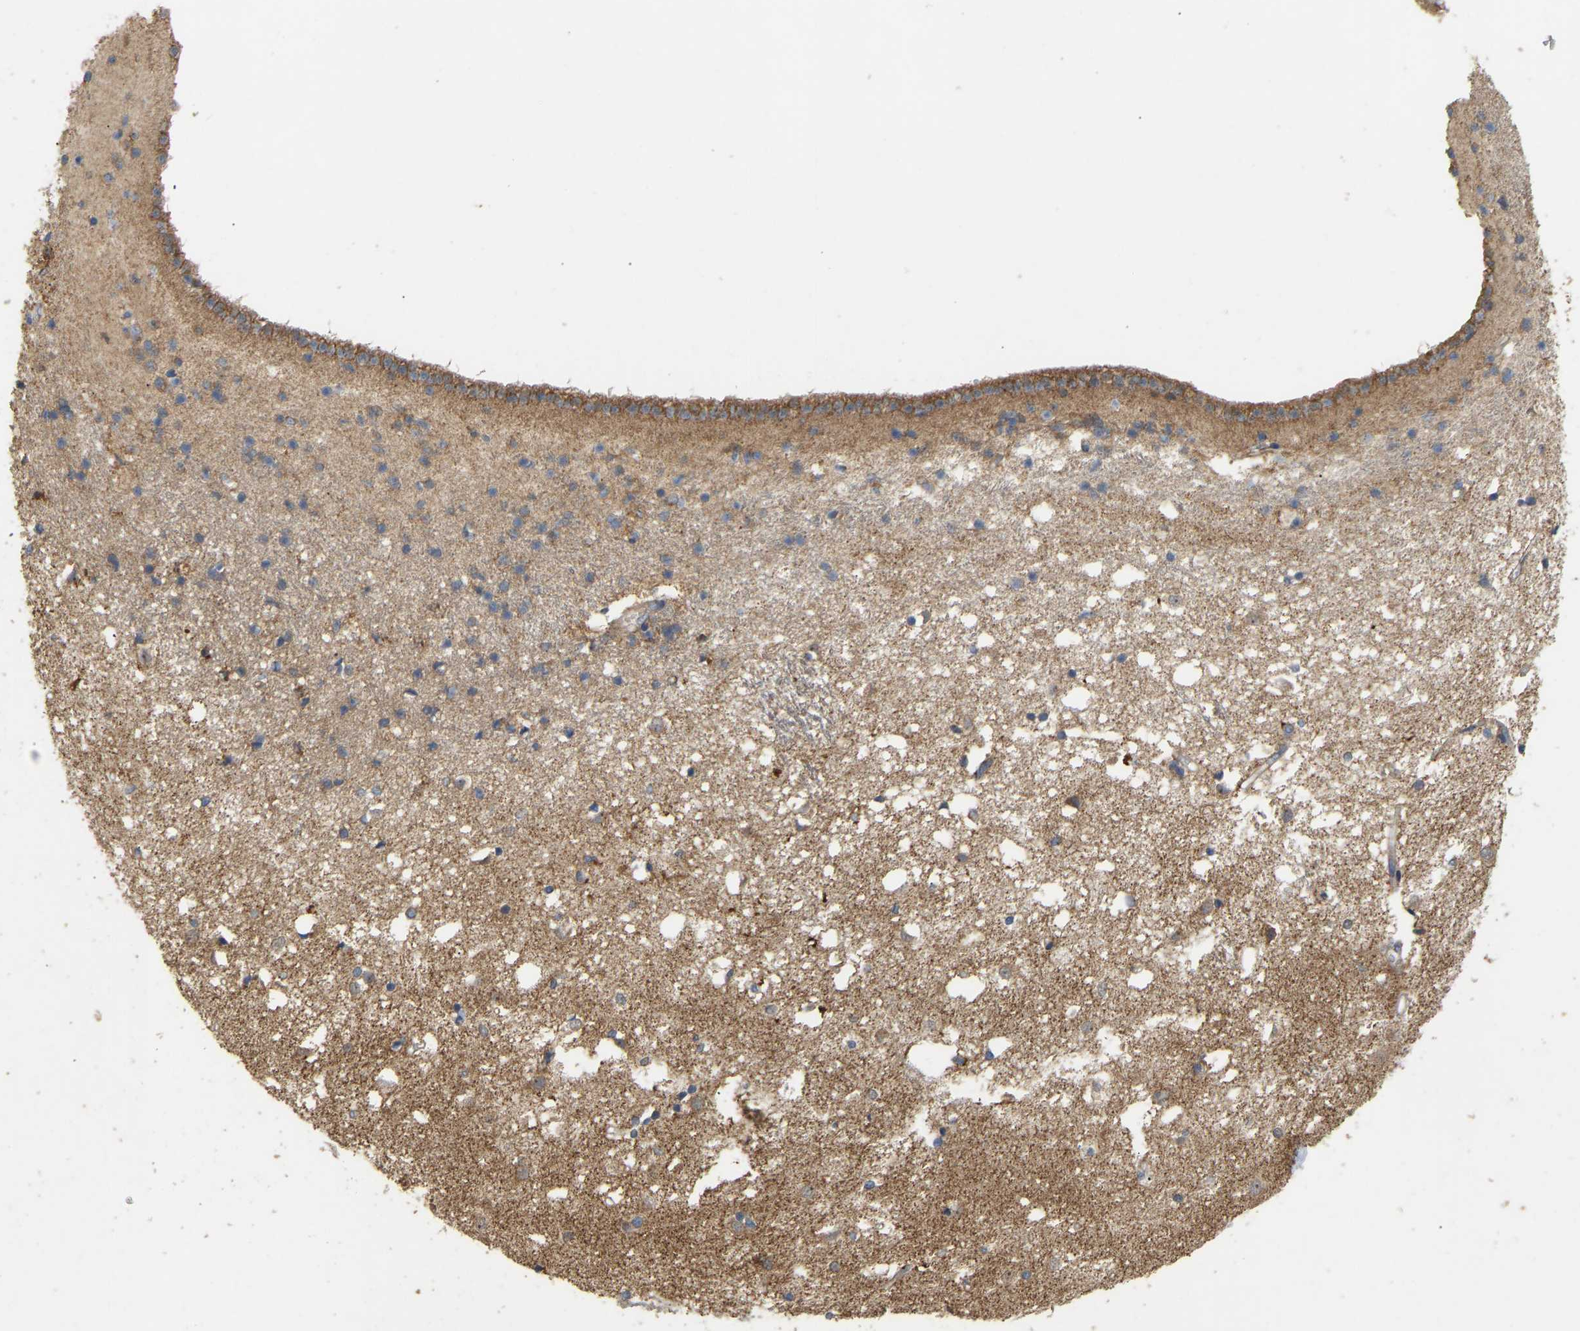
{"staining": {"intensity": "weak", "quantity": "25%-75%", "location": "cytoplasmic/membranous"}, "tissue": "caudate", "cell_type": "Glial cells", "image_type": "normal", "snomed": [{"axis": "morphology", "description": "Normal tissue, NOS"}, {"axis": "topography", "description": "Lateral ventricle wall"}], "caption": "The photomicrograph shows staining of normal caudate, revealing weak cytoplasmic/membranous protein expression (brown color) within glial cells. Immunohistochemistry (ihc) stains the protein in brown and the nuclei are stained blue.", "gene": "HACD2", "patient": {"sex": "male", "age": 45}}